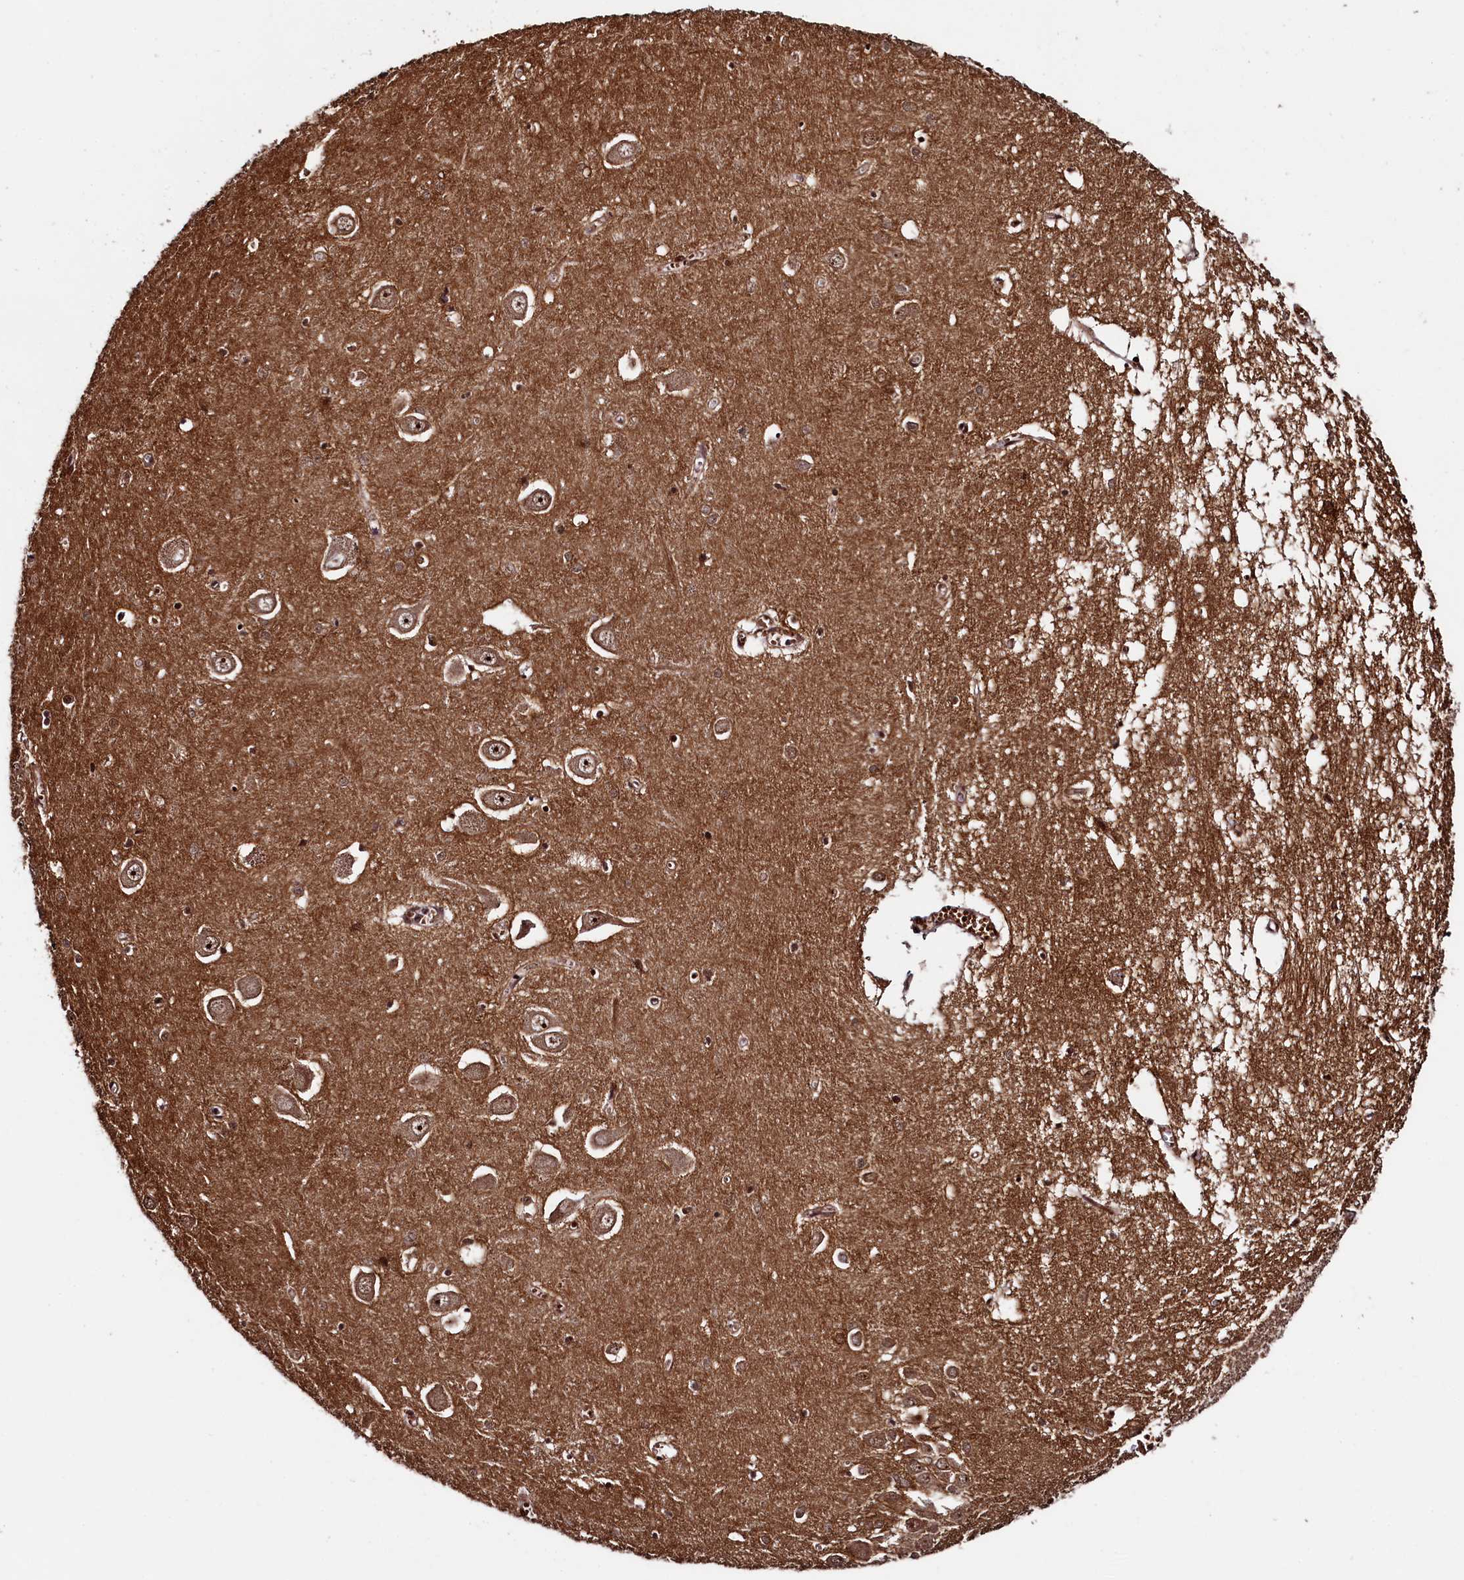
{"staining": {"intensity": "moderate", "quantity": "25%-75%", "location": "nuclear"}, "tissue": "hippocampus", "cell_type": "Glial cells", "image_type": "normal", "snomed": [{"axis": "morphology", "description": "Normal tissue, NOS"}, {"axis": "topography", "description": "Hippocampus"}], "caption": "This image exhibits unremarkable hippocampus stained with IHC to label a protein in brown. The nuclear of glial cells show moderate positivity for the protein. Nuclei are counter-stained blue.", "gene": "LEO1", "patient": {"sex": "male", "age": 70}}